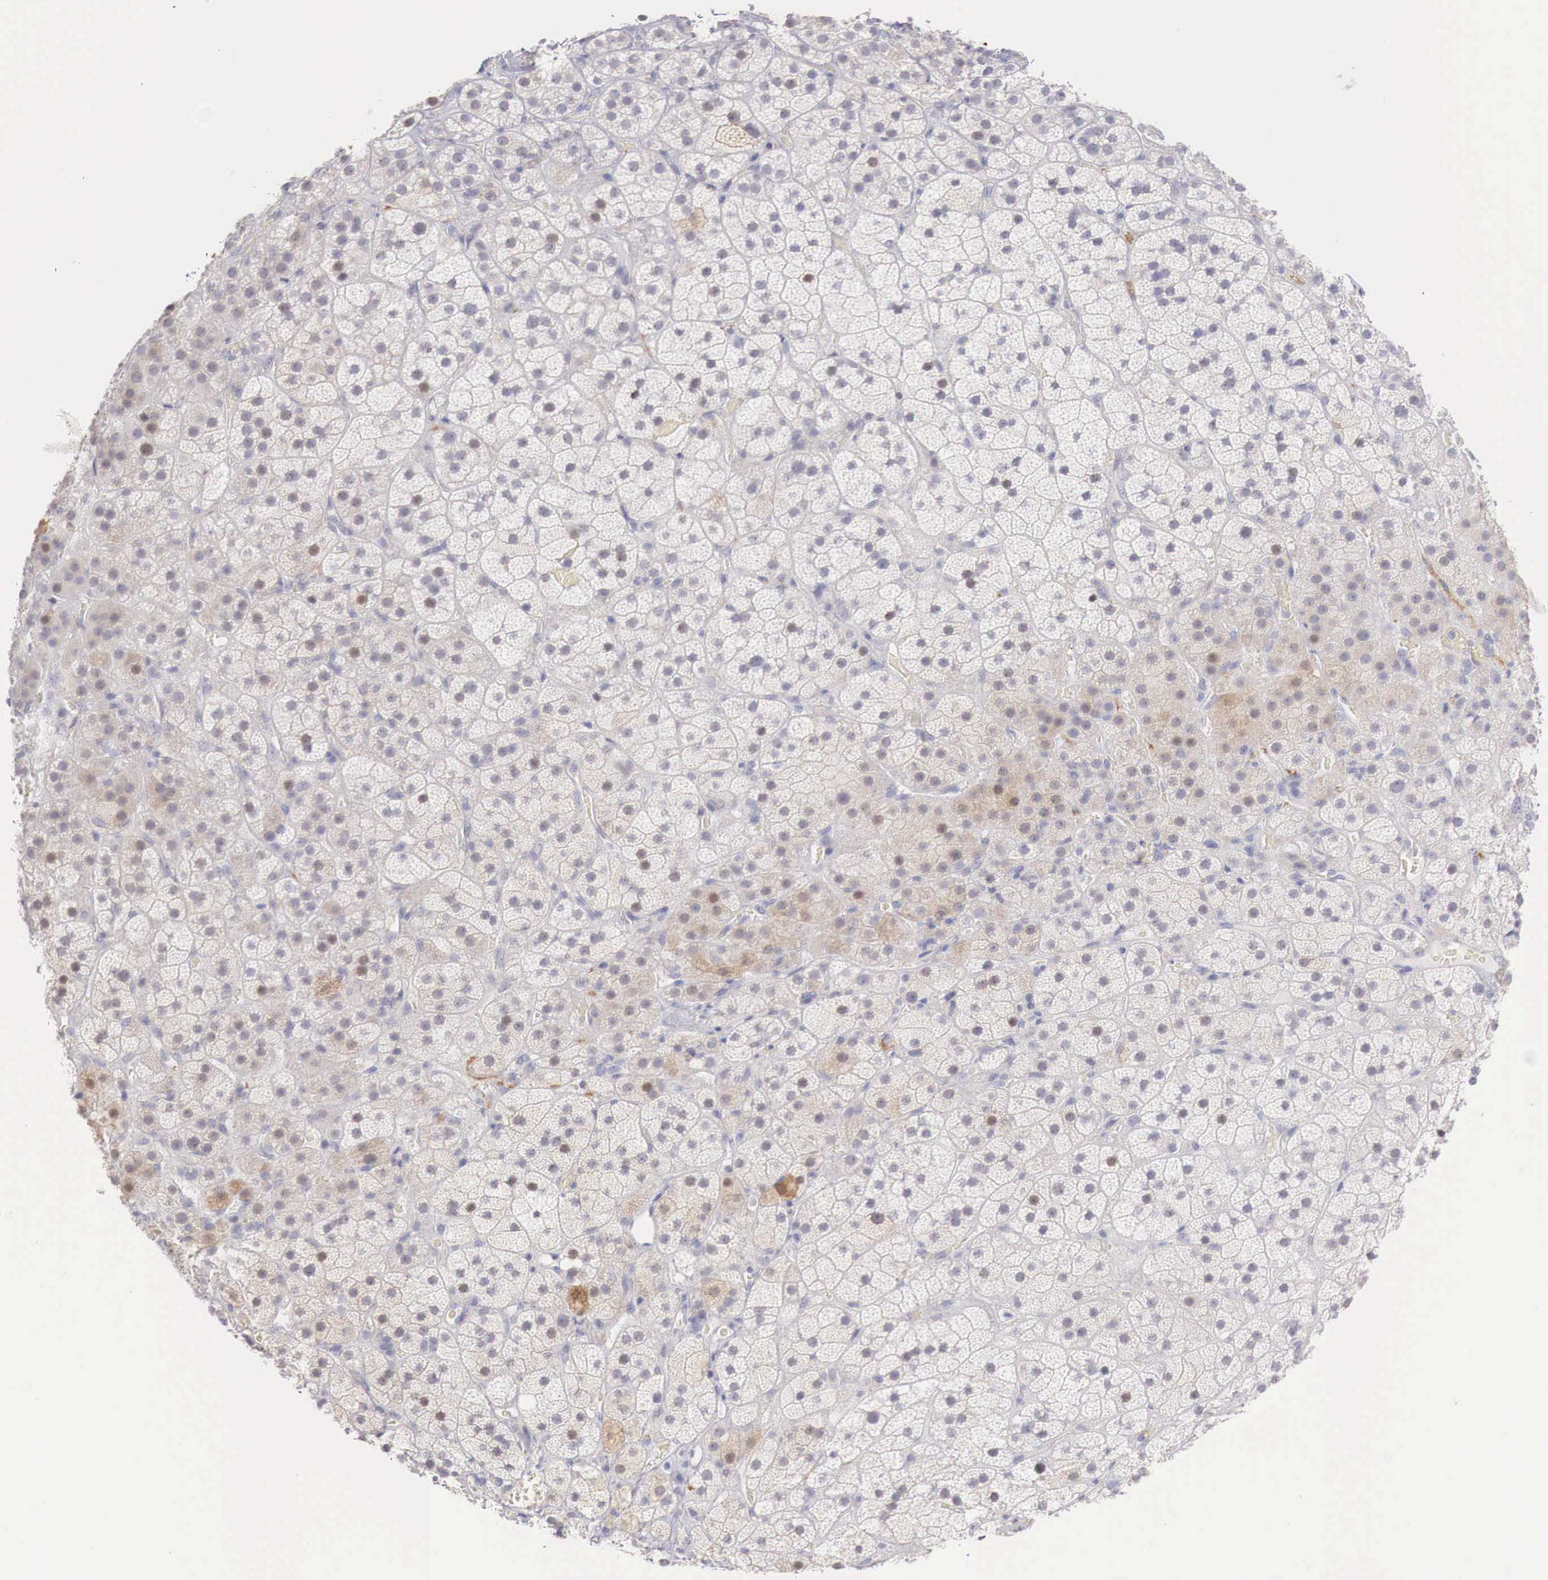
{"staining": {"intensity": "weak", "quantity": "25%-75%", "location": "cytoplasmic/membranous"}, "tissue": "adrenal gland", "cell_type": "Glandular cells", "image_type": "normal", "snomed": [{"axis": "morphology", "description": "Normal tissue, NOS"}, {"axis": "topography", "description": "Adrenal gland"}], "caption": "Protein staining of unremarkable adrenal gland displays weak cytoplasmic/membranous staining in approximately 25%-75% of glandular cells. The protein is shown in brown color, while the nuclei are stained blue.", "gene": "TRIM13", "patient": {"sex": "male", "age": 57}}